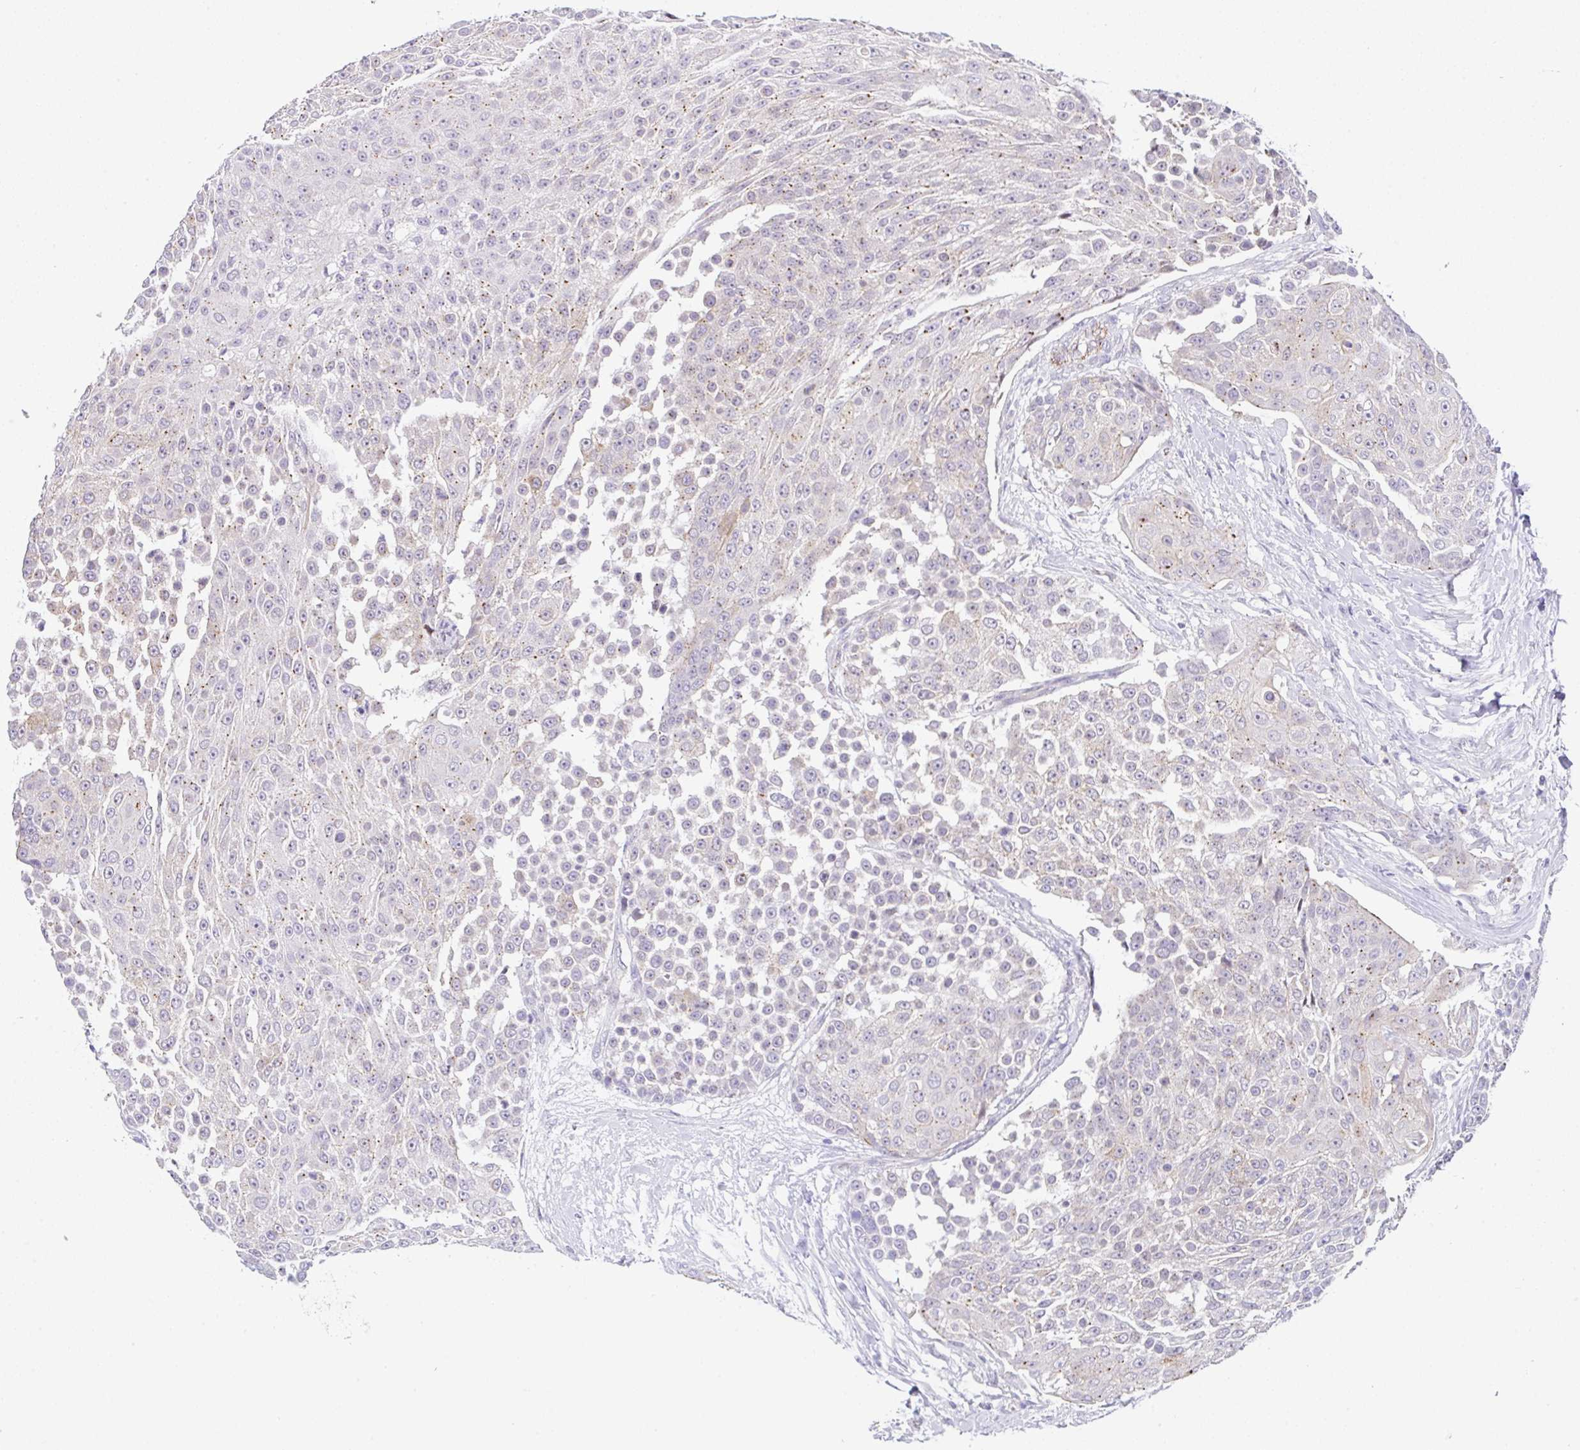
{"staining": {"intensity": "weak", "quantity": "<25%", "location": "cytoplasmic/membranous"}, "tissue": "urothelial cancer", "cell_type": "Tumor cells", "image_type": "cancer", "snomed": [{"axis": "morphology", "description": "Urothelial carcinoma, High grade"}, {"axis": "topography", "description": "Urinary bladder"}], "caption": "Immunohistochemistry of urothelial cancer shows no positivity in tumor cells.", "gene": "CGNL1", "patient": {"sex": "female", "age": 63}}